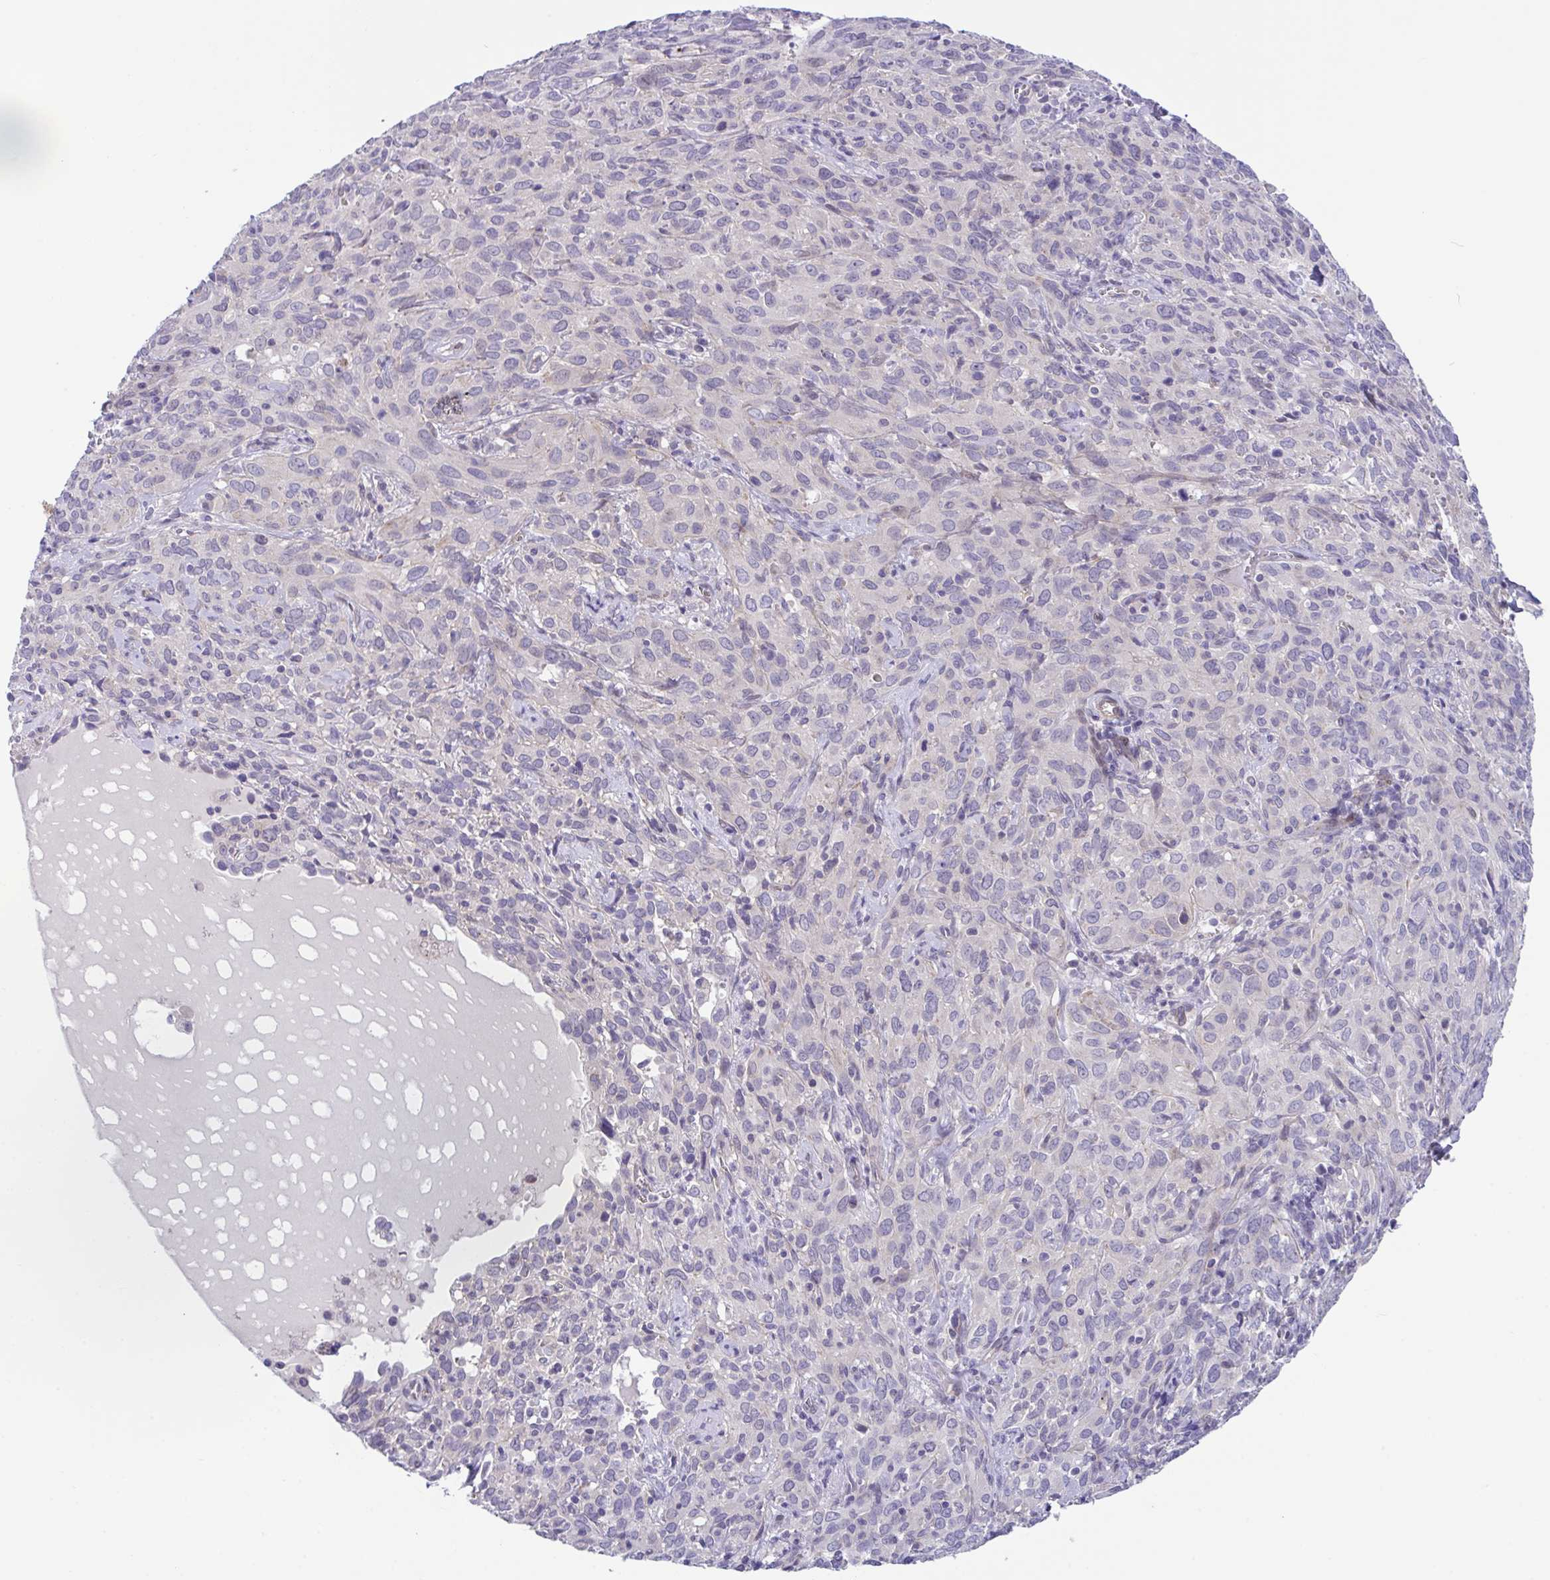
{"staining": {"intensity": "negative", "quantity": "none", "location": "none"}, "tissue": "cervical cancer", "cell_type": "Tumor cells", "image_type": "cancer", "snomed": [{"axis": "morphology", "description": "Normal tissue, NOS"}, {"axis": "morphology", "description": "Squamous cell carcinoma, NOS"}, {"axis": "topography", "description": "Cervix"}], "caption": "An image of squamous cell carcinoma (cervical) stained for a protein exhibits no brown staining in tumor cells. (DAB IHC visualized using brightfield microscopy, high magnification).", "gene": "RHOXF1", "patient": {"sex": "female", "age": 51}}